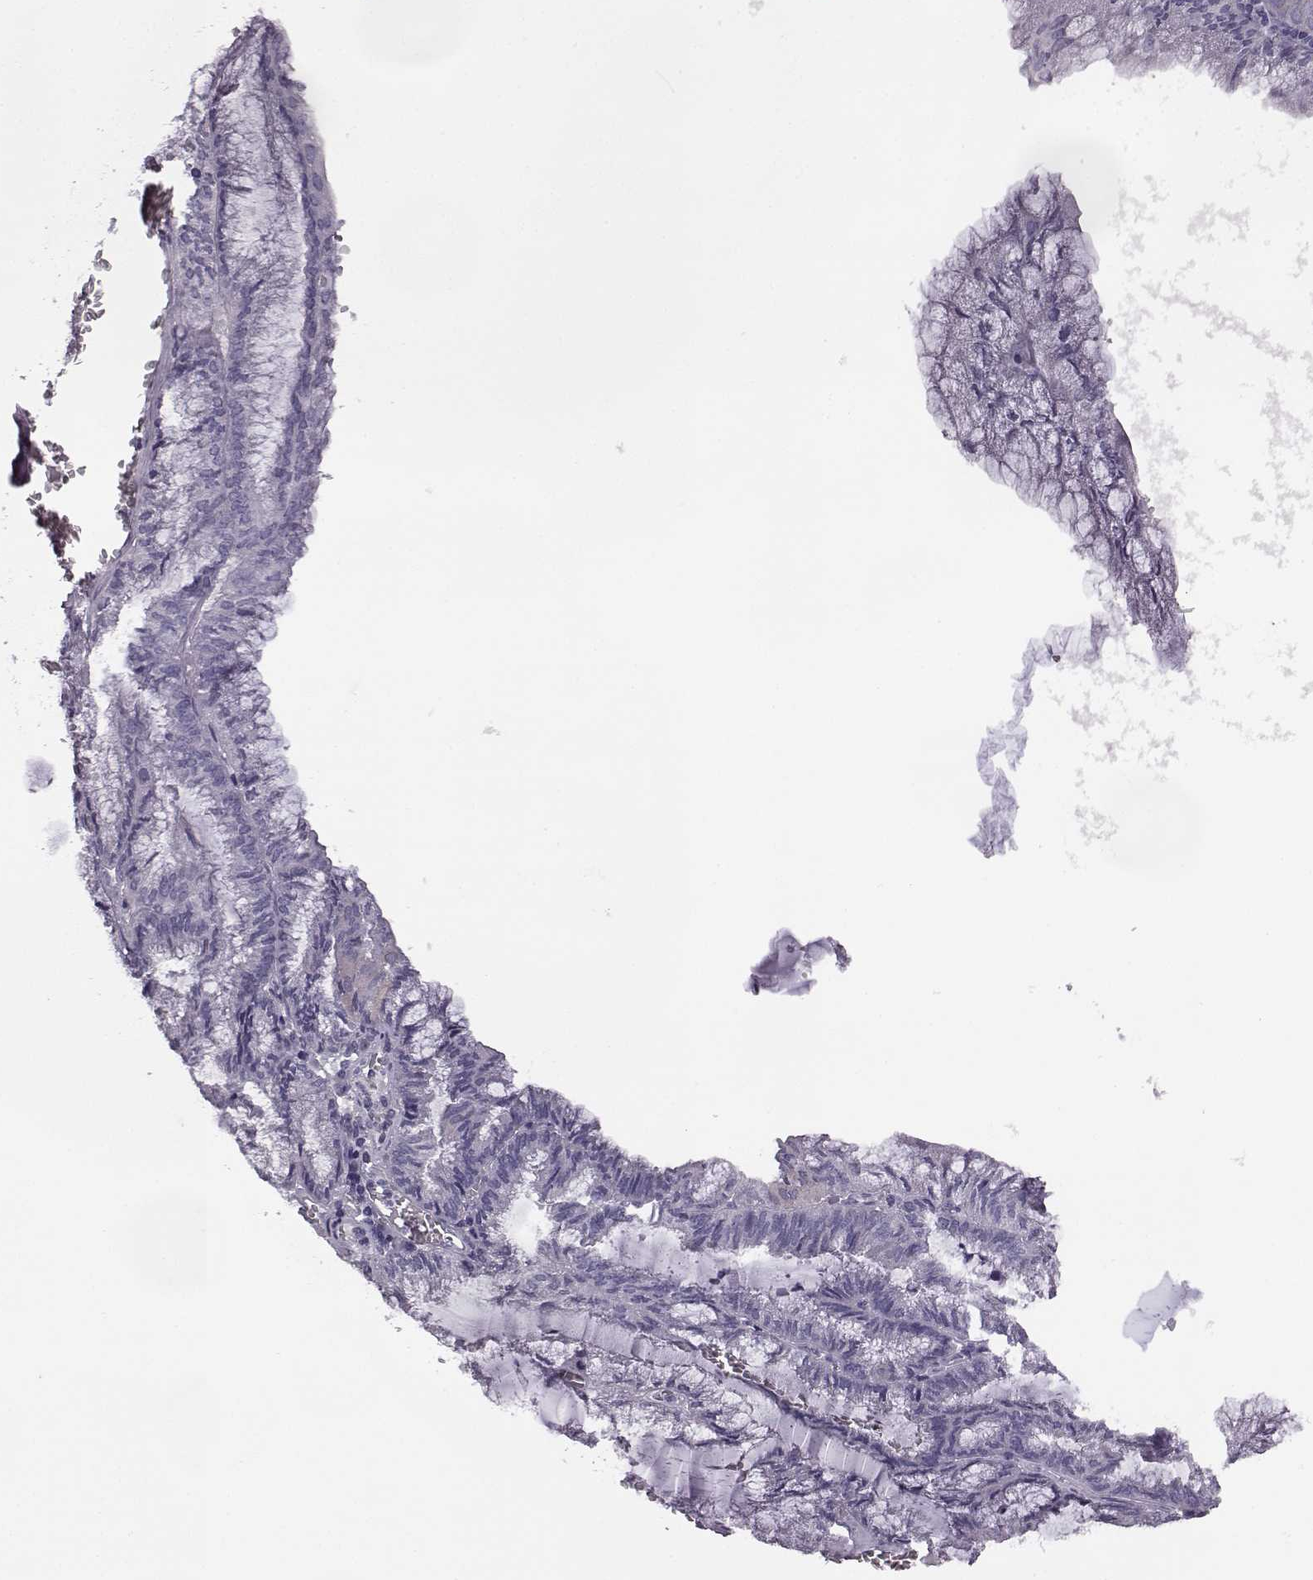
{"staining": {"intensity": "negative", "quantity": "none", "location": "none"}, "tissue": "endometrial cancer", "cell_type": "Tumor cells", "image_type": "cancer", "snomed": [{"axis": "morphology", "description": "Carcinoma, NOS"}, {"axis": "topography", "description": "Endometrium"}], "caption": "The image exhibits no significant positivity in tumor cells of endometrial cancer.", "gene": "ODAD4", "patient": {"sex": "female", "age": 62}}